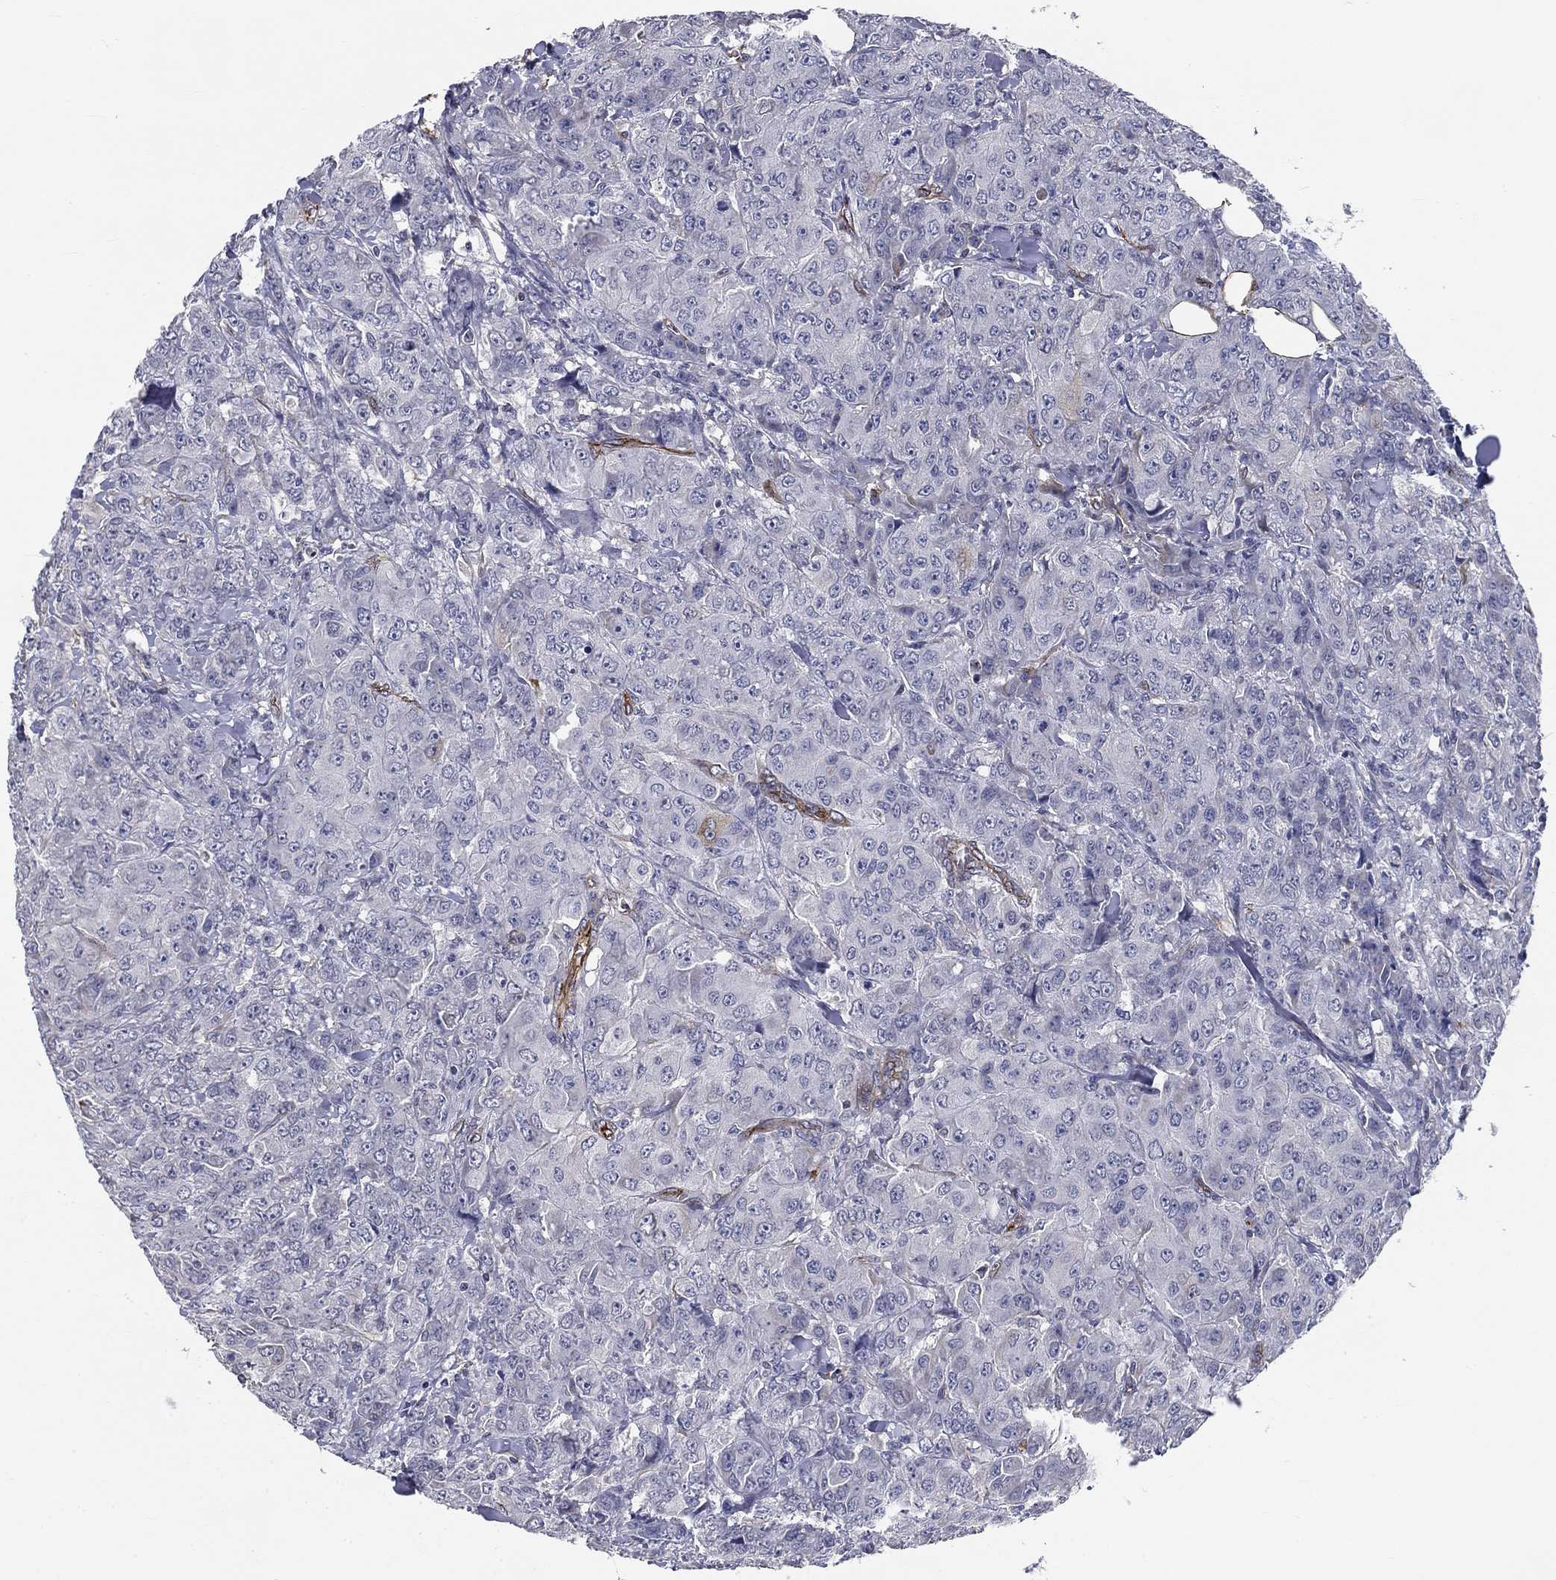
{"staining": {"intensity": "negative", "quantity": "none", "location": "none"}, "tissue": "breast cancer", "cell_type": "Tumor cells", "image_type": "cancer", "snomed": [{"axis": "morphology", "description": "Duct carcinoma"}, {"axis": "topography", "description": "Breast"}], "caption": "This is a micrograph of IHC staining of breast cancer, which shows no expression in tumor cells.", "gene": "SYNC", "patient": {"sex": "female", "age": 43}}